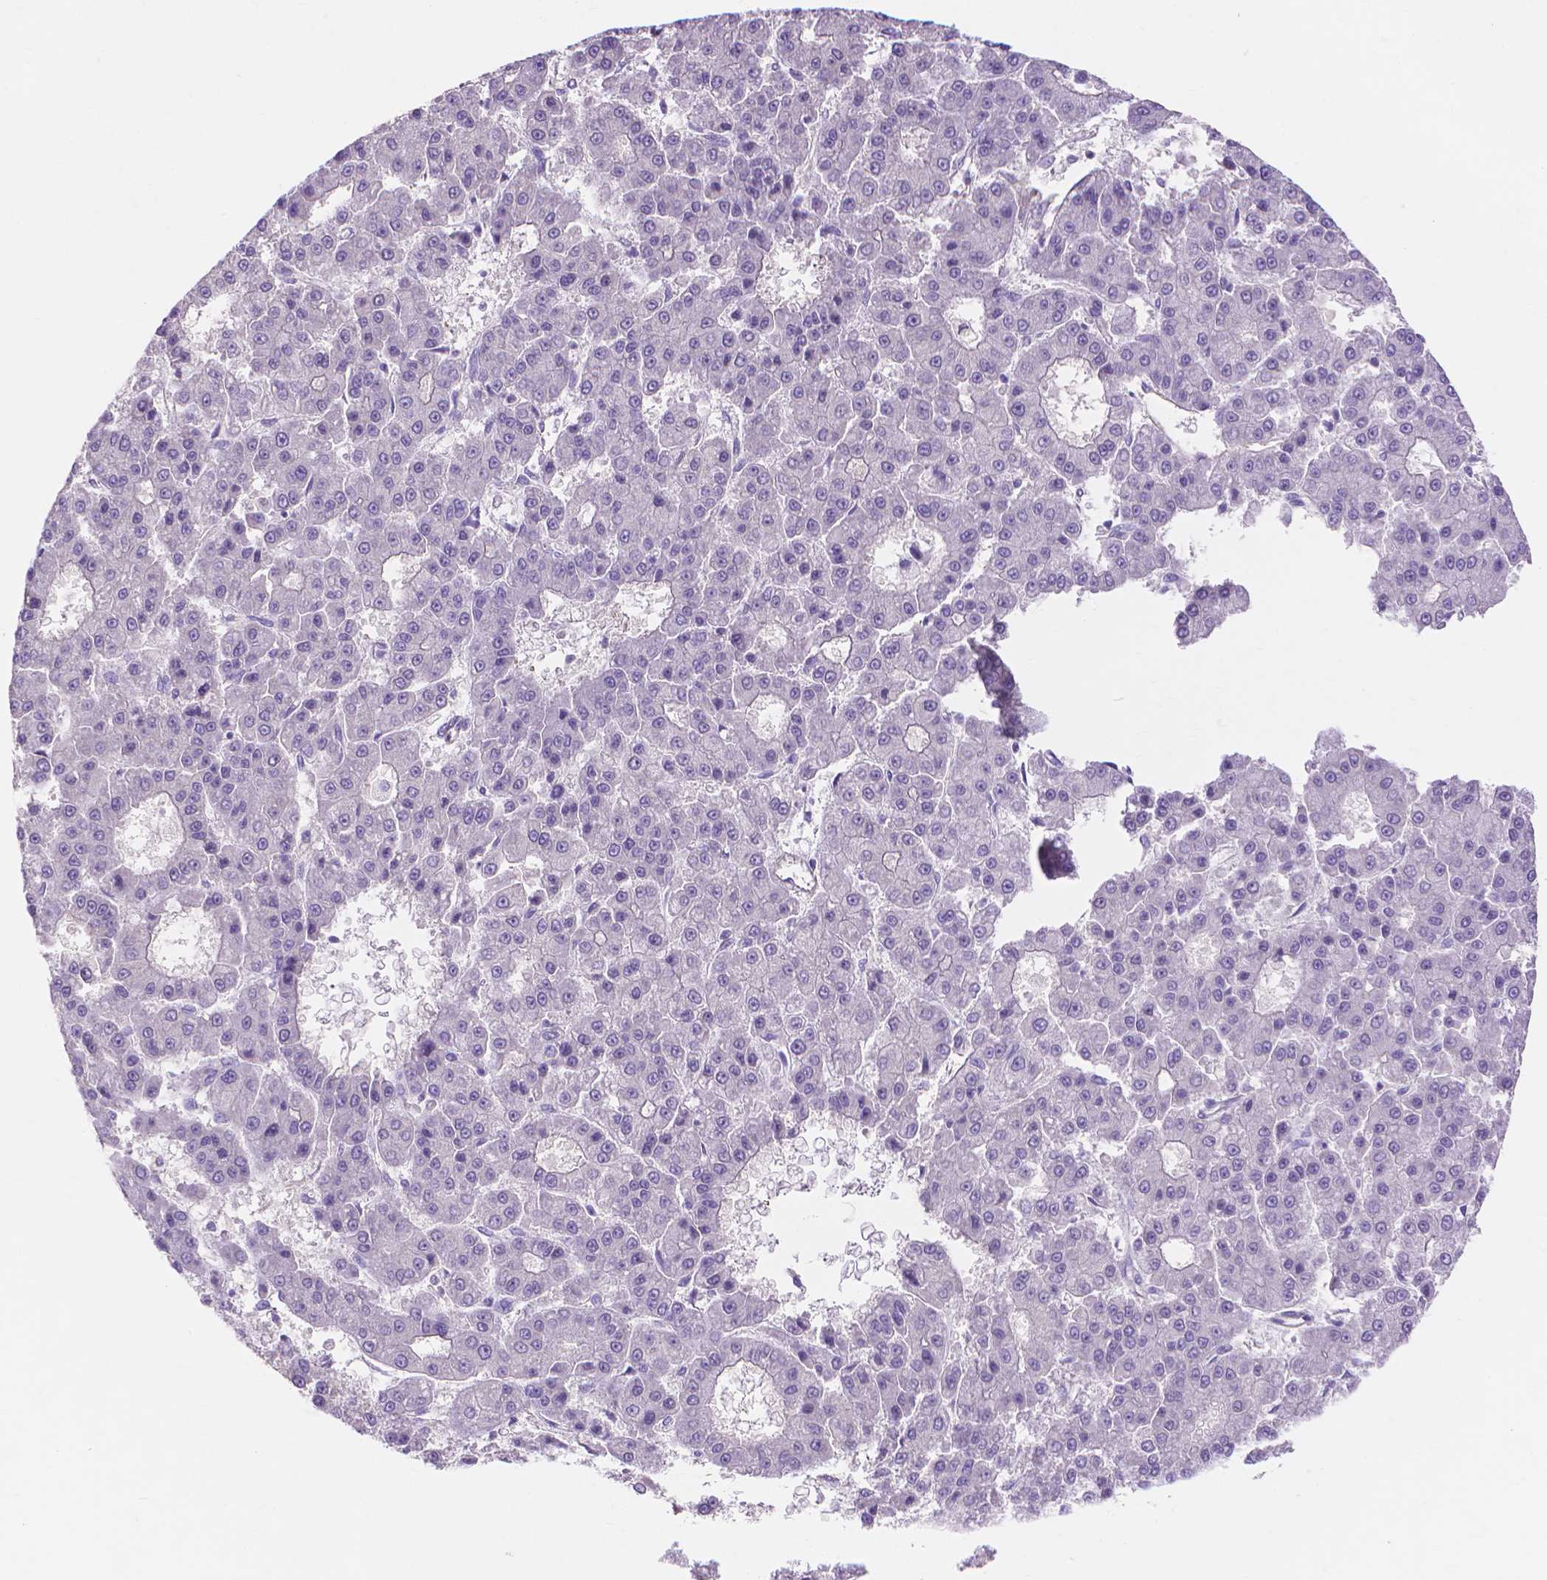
{"staining": {"intensity": "negative", "quantity": "none", "location": "none"}, "tissue": "liver cancer", "cell_type": "Tumor cells", "image_type": "cancer", "snomed": [{"axis": "morphology", "description": "Carcinoma, Hepatocellular, NOS"}, {"axis": "topography", "description": "Liver"}], "caption": "The photomicrograph displays no staining of tumor cells in liver cancer (hepatocellular carcinoma).", "gene": "MBLAC1", "patient": {"sex": "male", "age": 70}}